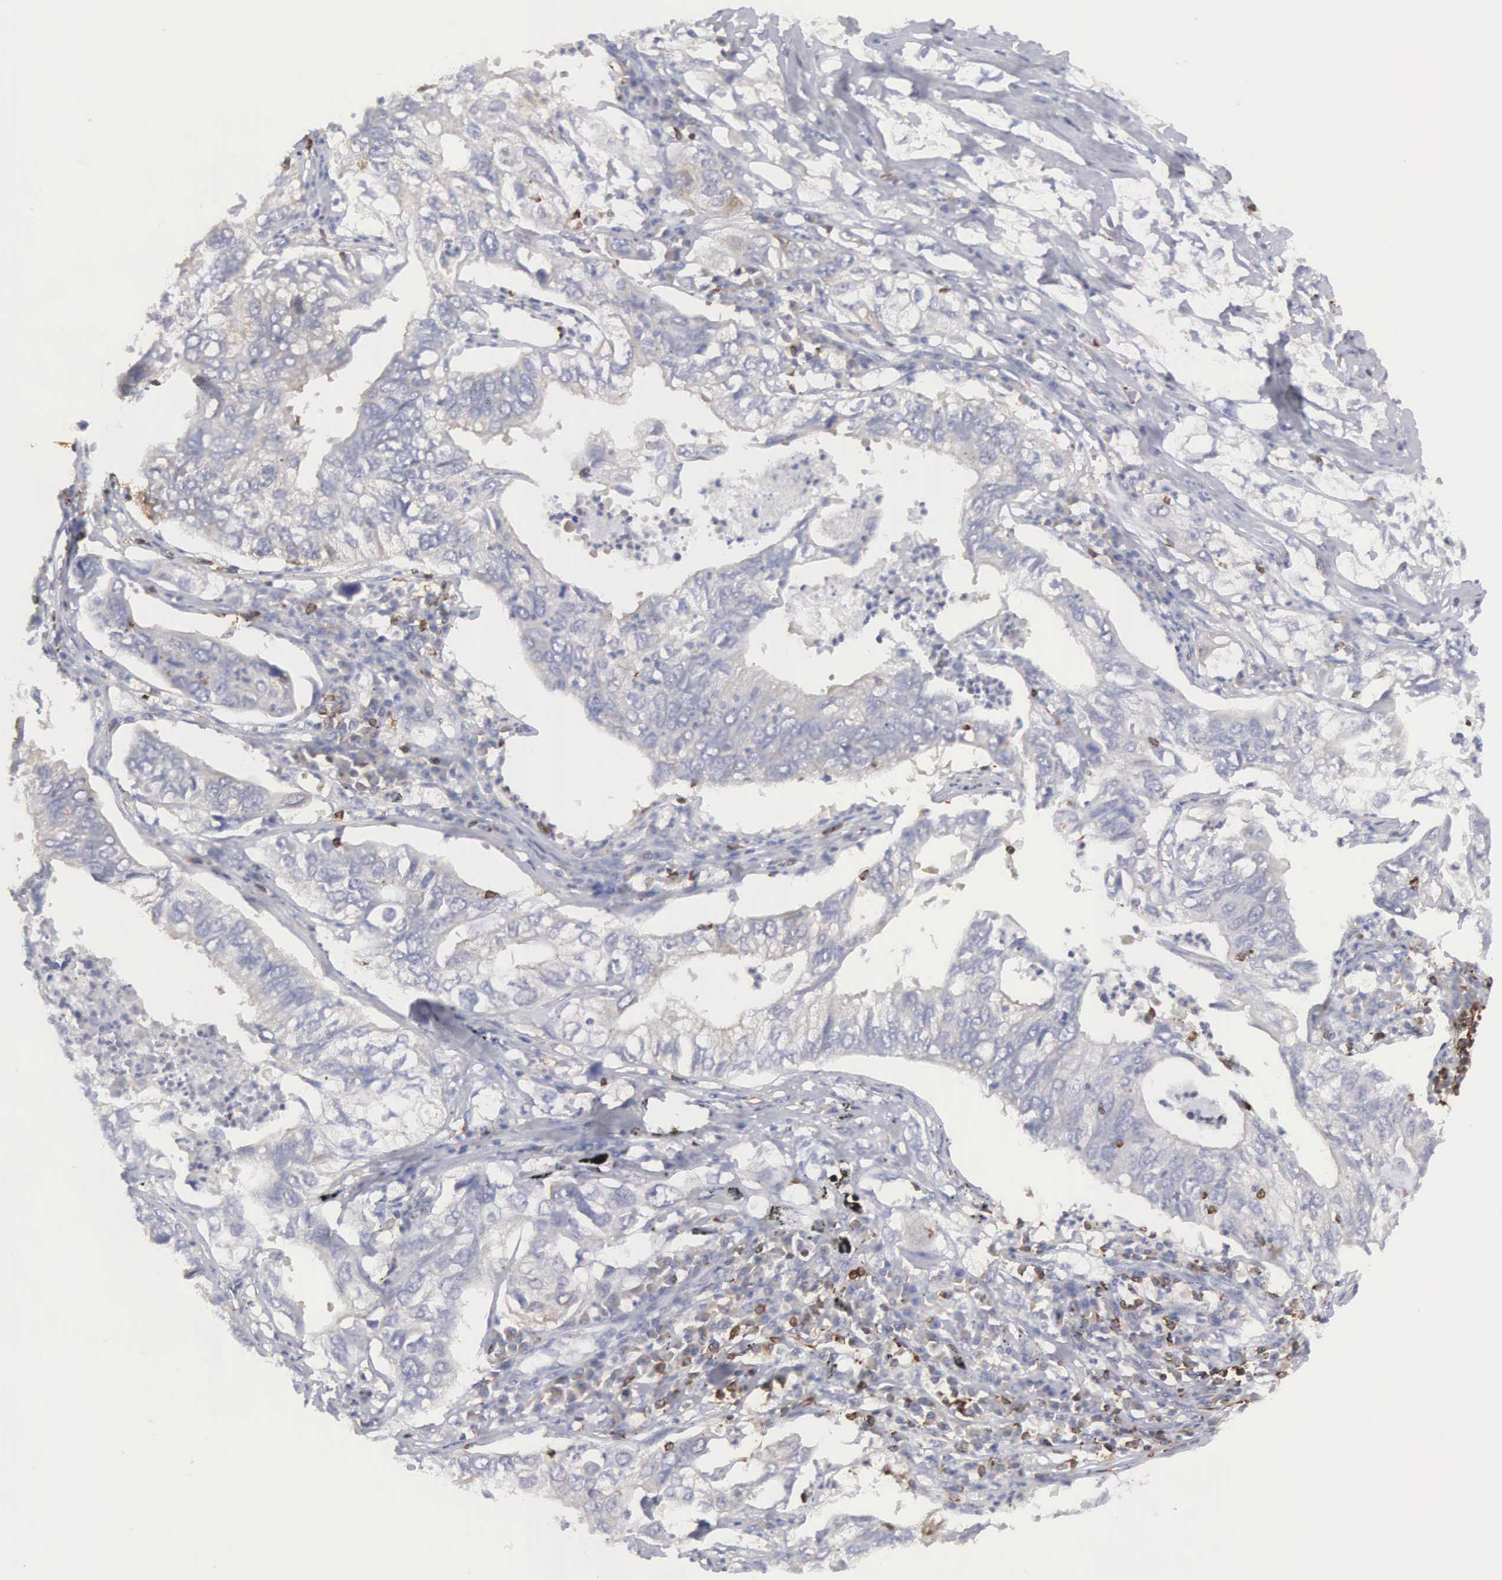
{"staining": {"intensity": "weak", "quantity": "<25%", "location": "cytoplasmic/membranous"}, "tissue": "lung cancer", "cell_type": "Tumor cells", "image_type": "cancer", "snomed": [{"axis": "morphology", "description": "Adenocarcinoma, NOS"}, {"axis": "topography", "description": "Lung"}], "caption": "Human lung cancer (adenocarcinoma) stained for a protein using immunohistochemistry (IHC) exhibits no staining in tumor cells.", "gene": "SH3BP1", "patient": {"sex": "male", "age": 48}}